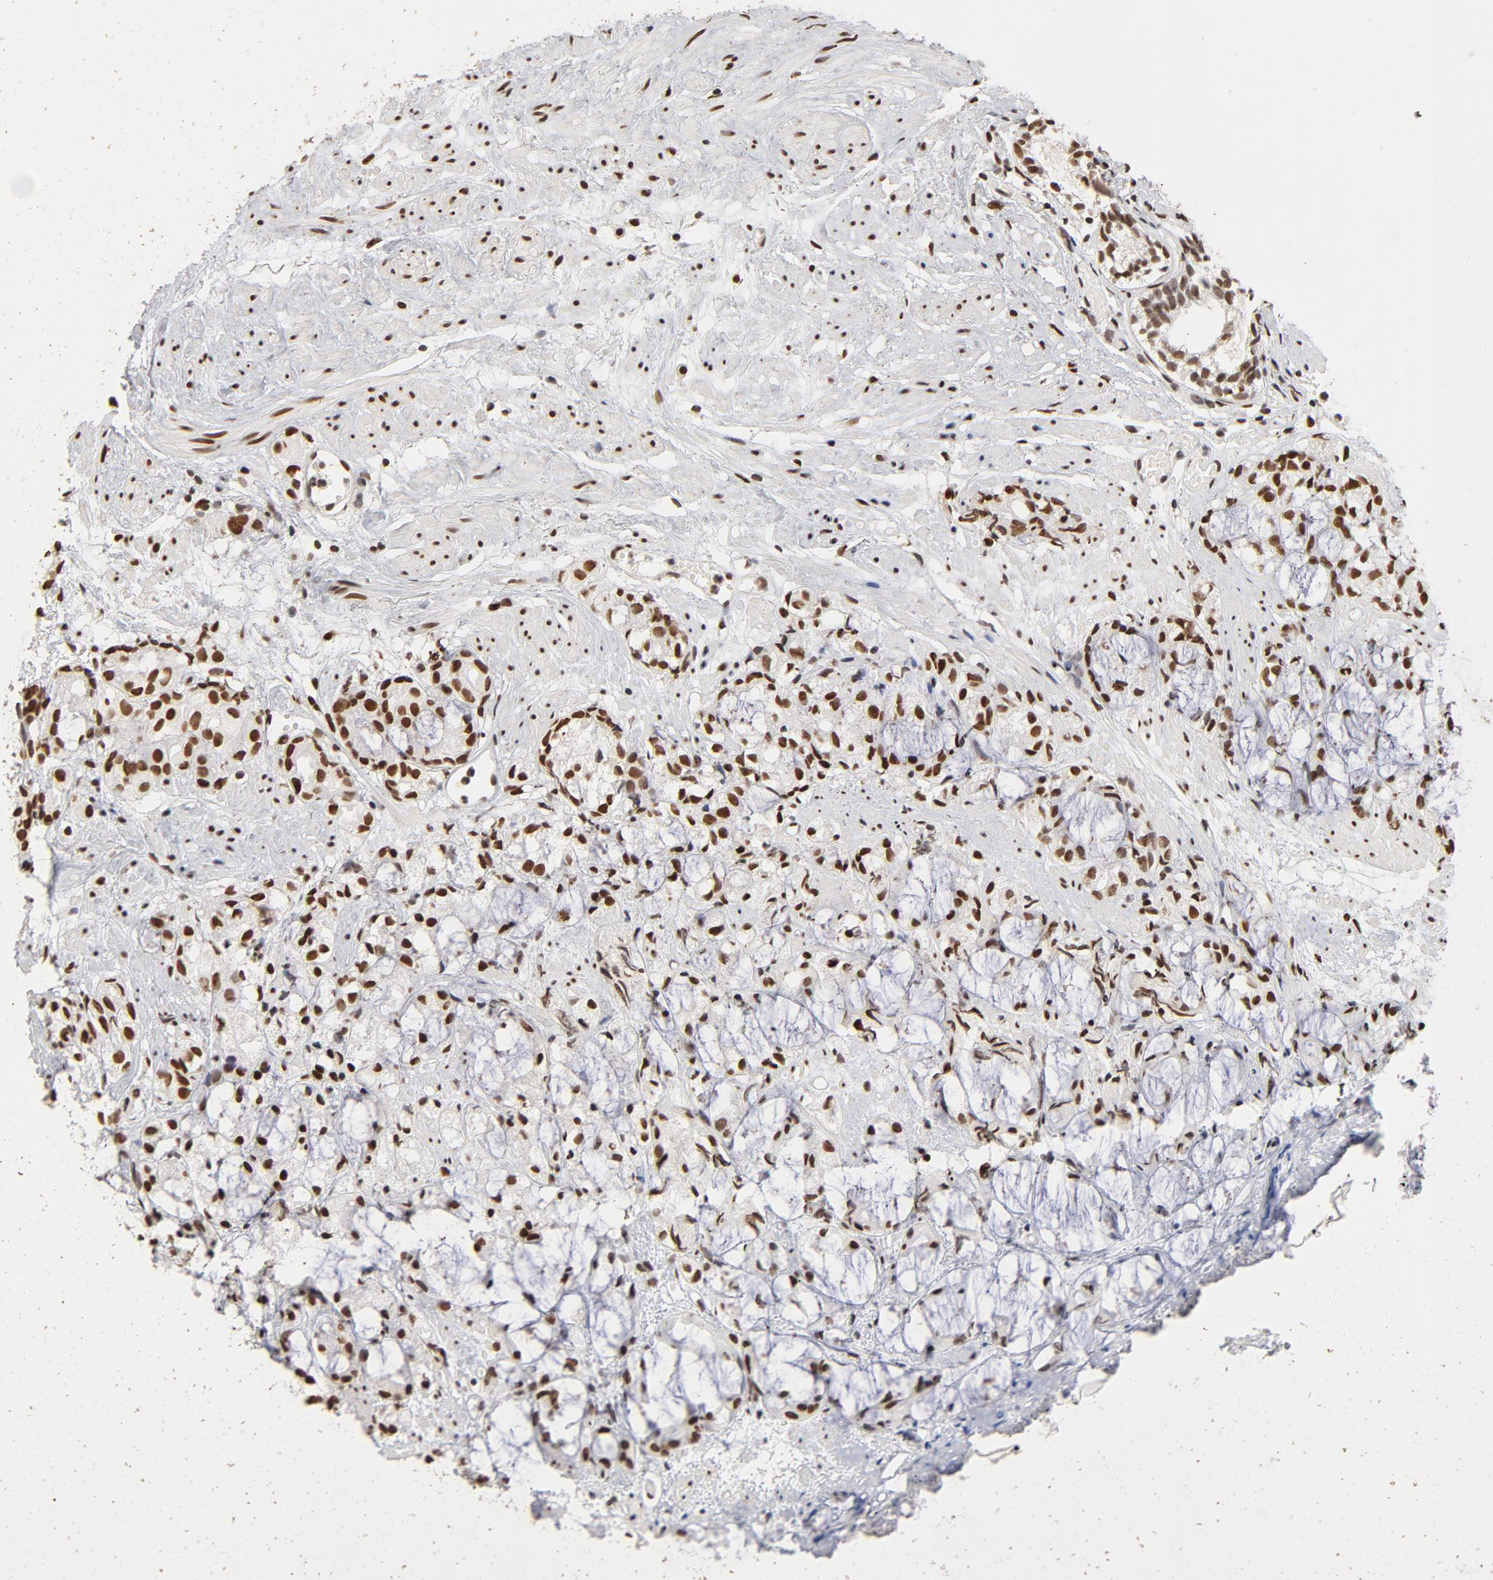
{"staining": {"intensity": "strong", "quantity": ">75%", "location": "nuclear"}, "tissue": "prostate cancer", "cell_type": "Tumor cells", "image_type": "cancer", "snomed": [{"axis": "morphology", "description": "Adenocarcinoma, High grade"}, {"axis": "topography", "description": "Prostate"}], "caption": "Immunohistochemical staining of human adenocarcinoma (high-grade) (prostate) demonstrates strong nuclear protein staining in approximately >75% of tumor cells.", "gene": "TP53BP1", "patient": {"sex": "male", "age": 85}}